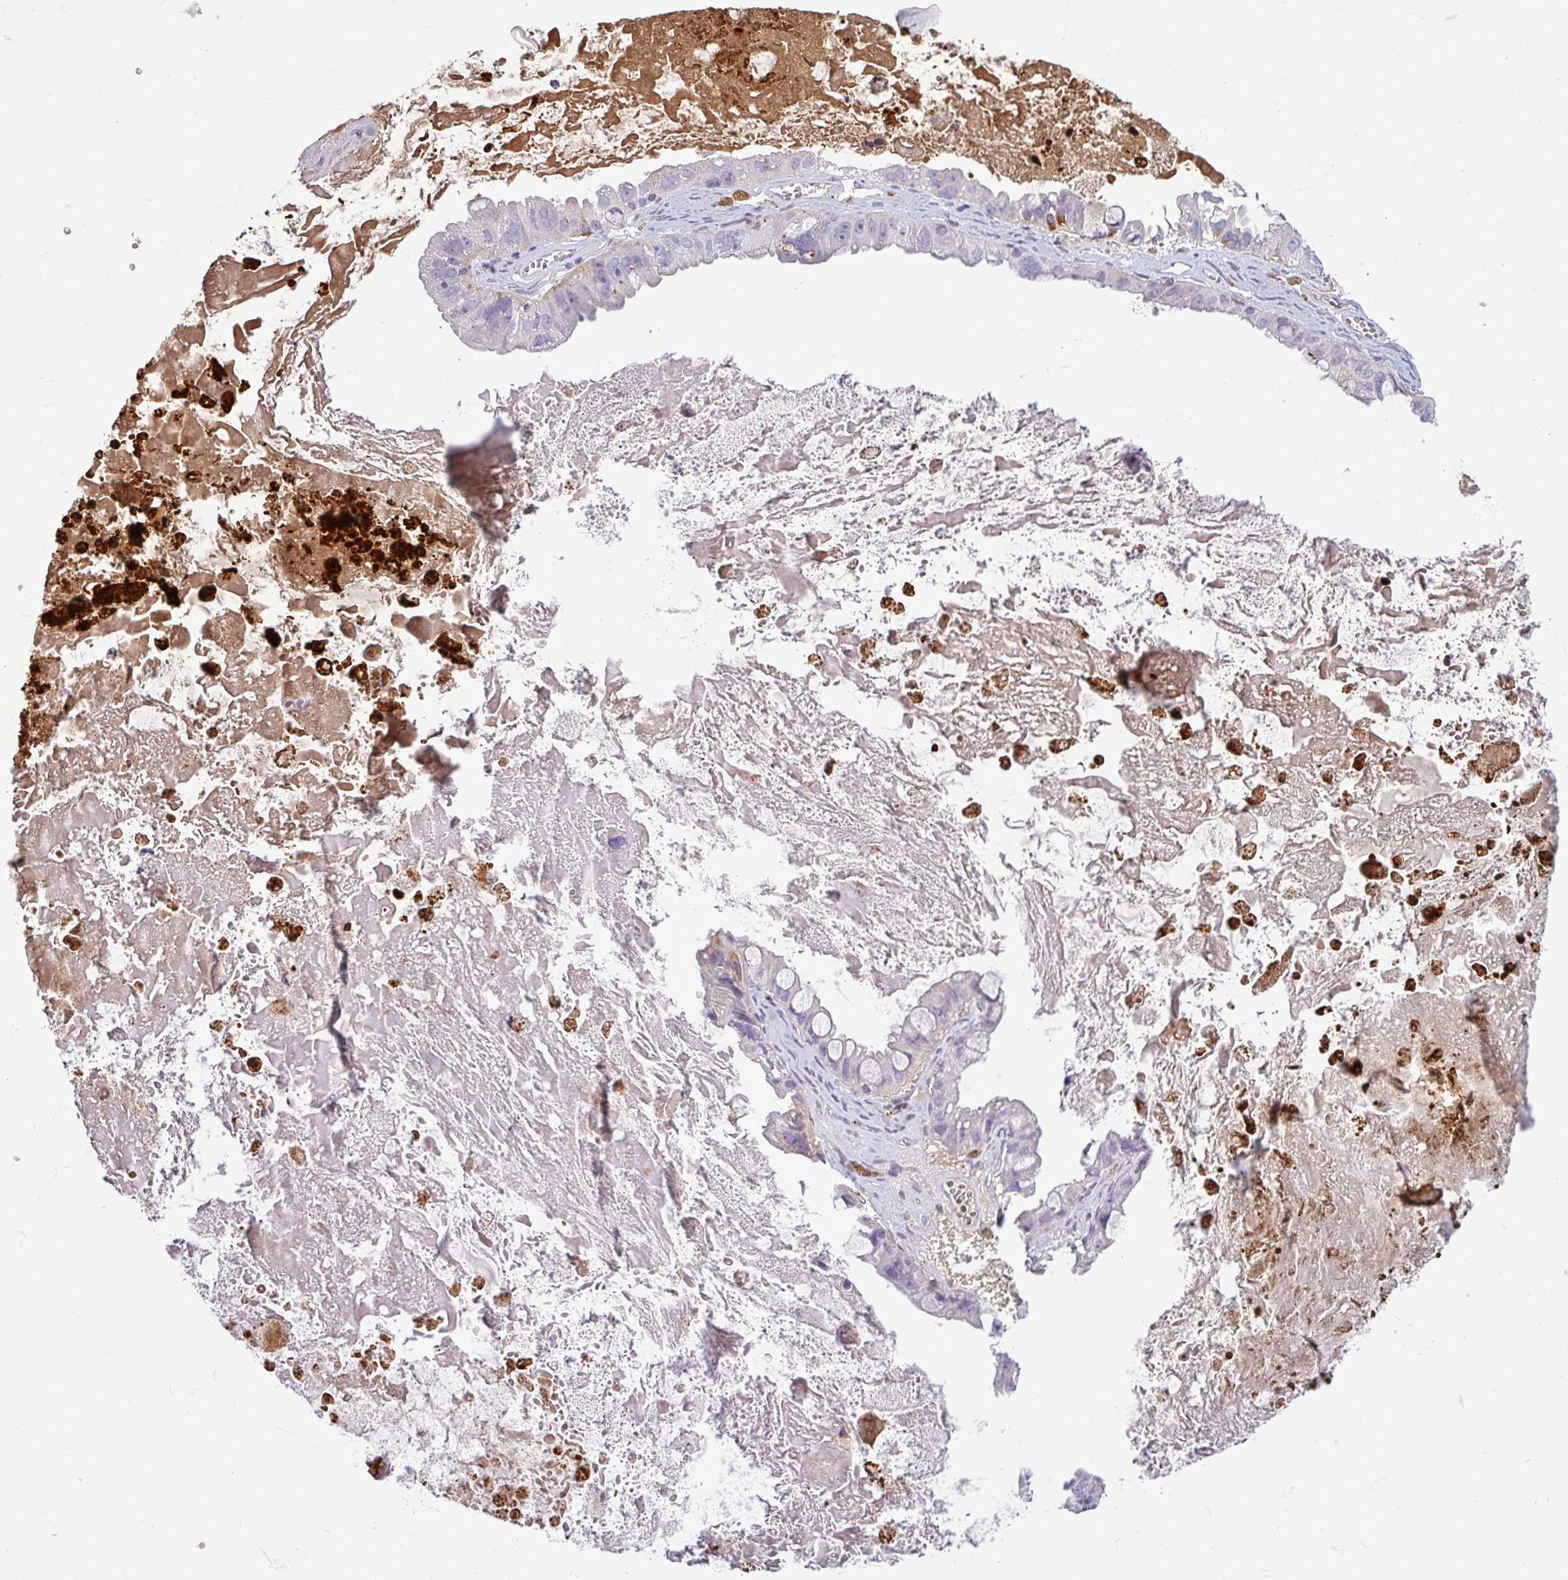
{"staining": {"intensity": "negative", "quantity": "none", "location": "none"}, "tissue": "ovarian cancer", "cell_type": "Tumor cells", "image_type": "cancer", "snomed": [{"axis": "morphology", "description": "Cystadenocarcinoma, mucinous, NOS"}, {"axis": "topography", "description": "Ovary"}], "caption": "Mucinous cystadenocarcinoma (ovarian) was stained to show a protein in brown. There is no significant positivity in tumor cells. (IHC, brightfield microscopy, high magnification).", "gene": "C4B", "patient": {"sex": "female", "age": 61}}